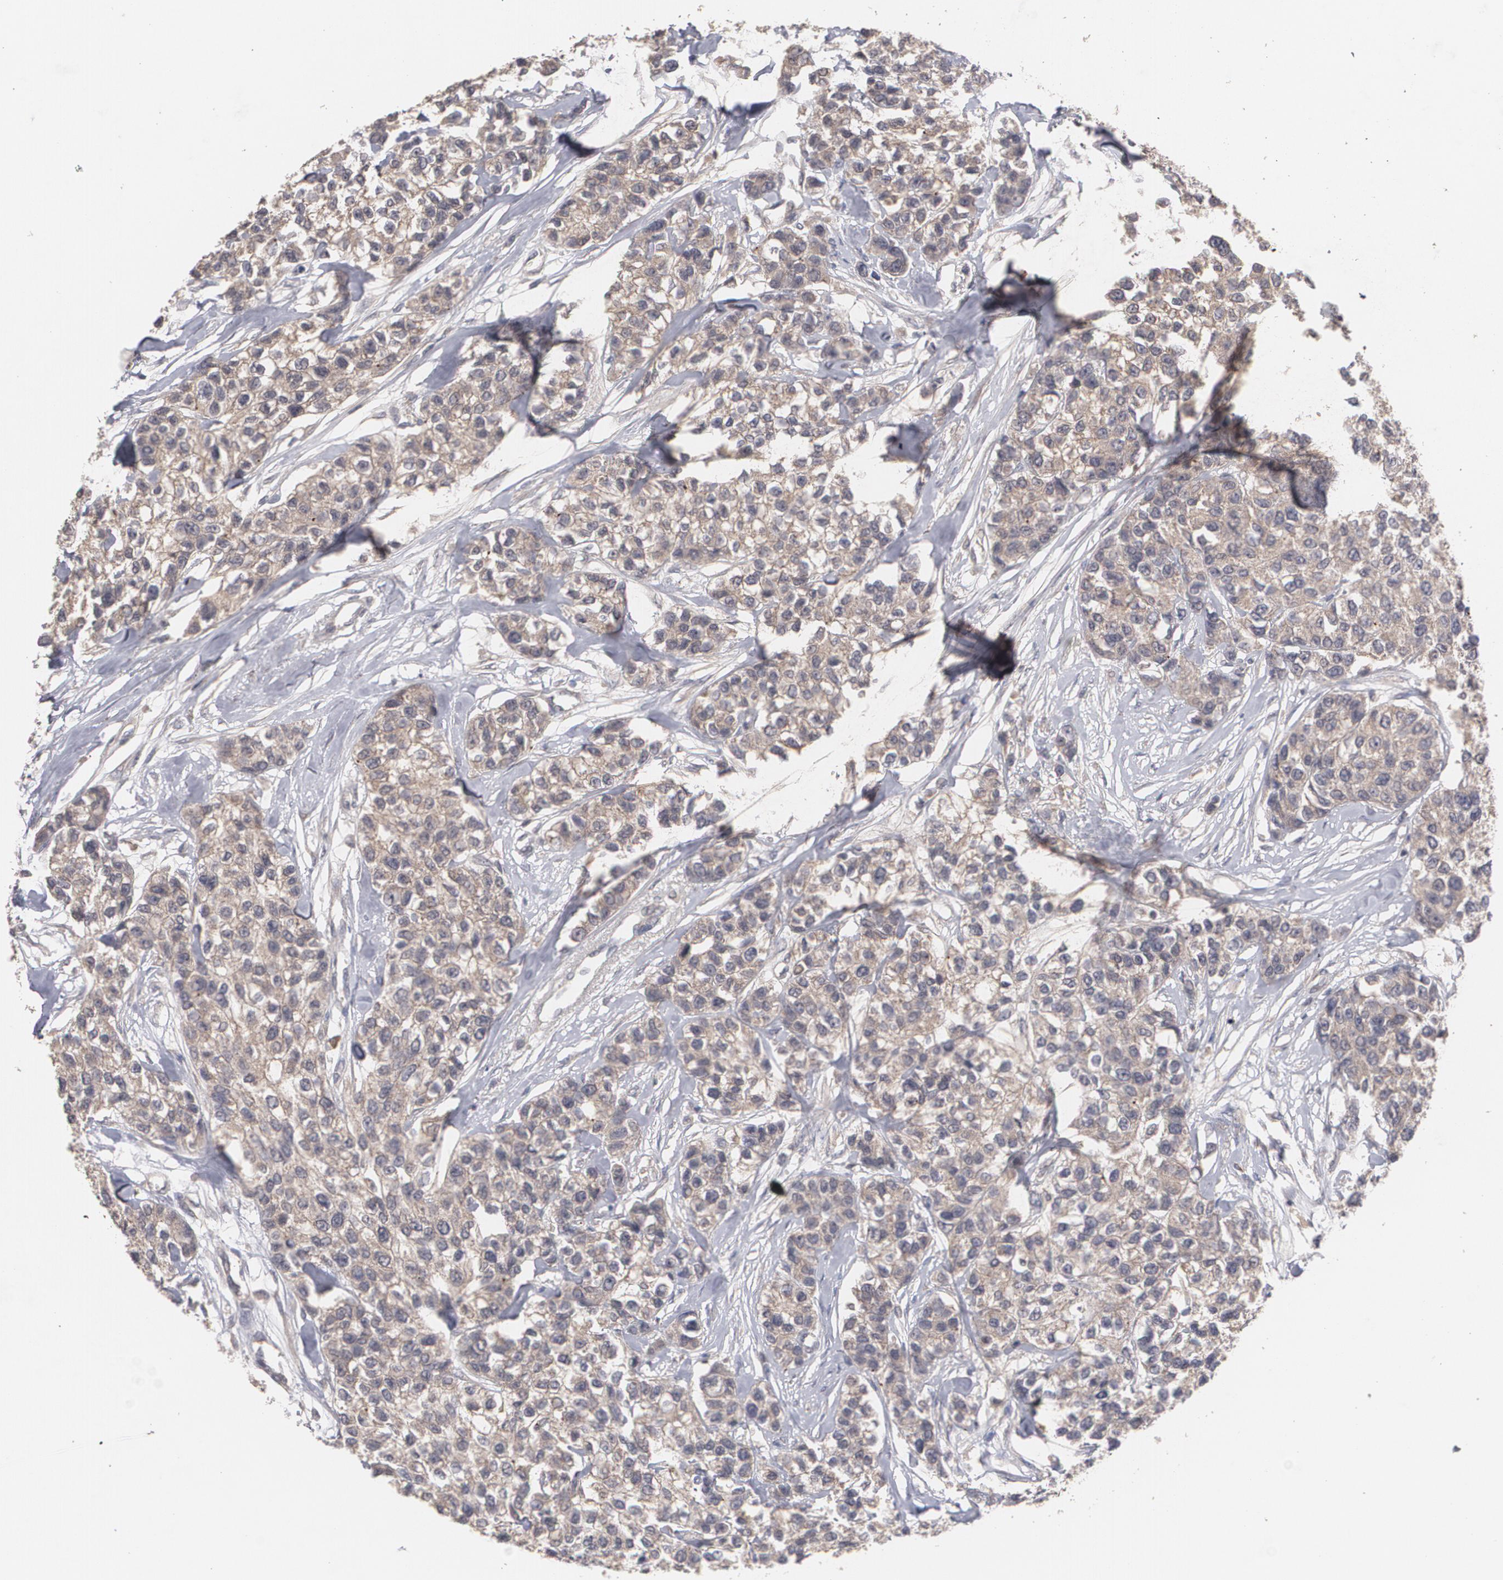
{"staining": {"intensity": "moderate", "quantity": ">75%", "location": "nuclear"}, "tissue": "breast cancer", "cell_type": "Tumor cells", "image_type": "cancer", "snomed": [{"axis": "morphology", "description": "Duct carcinoma"}, {"axis": "topography", "description": "Breast"}], "caption": "Immunohistochemical staining of human intraductal carcinoma (breast) exhibits medium levels of moderate nuclear staining in about >75% of tumor cells. Using DAB (brown) and hematoxylin (blue) stains, captured at high magnification using brightfield microscopy.", "gene": "ARF6", "patient": {"sex": "female", "age": 51}}